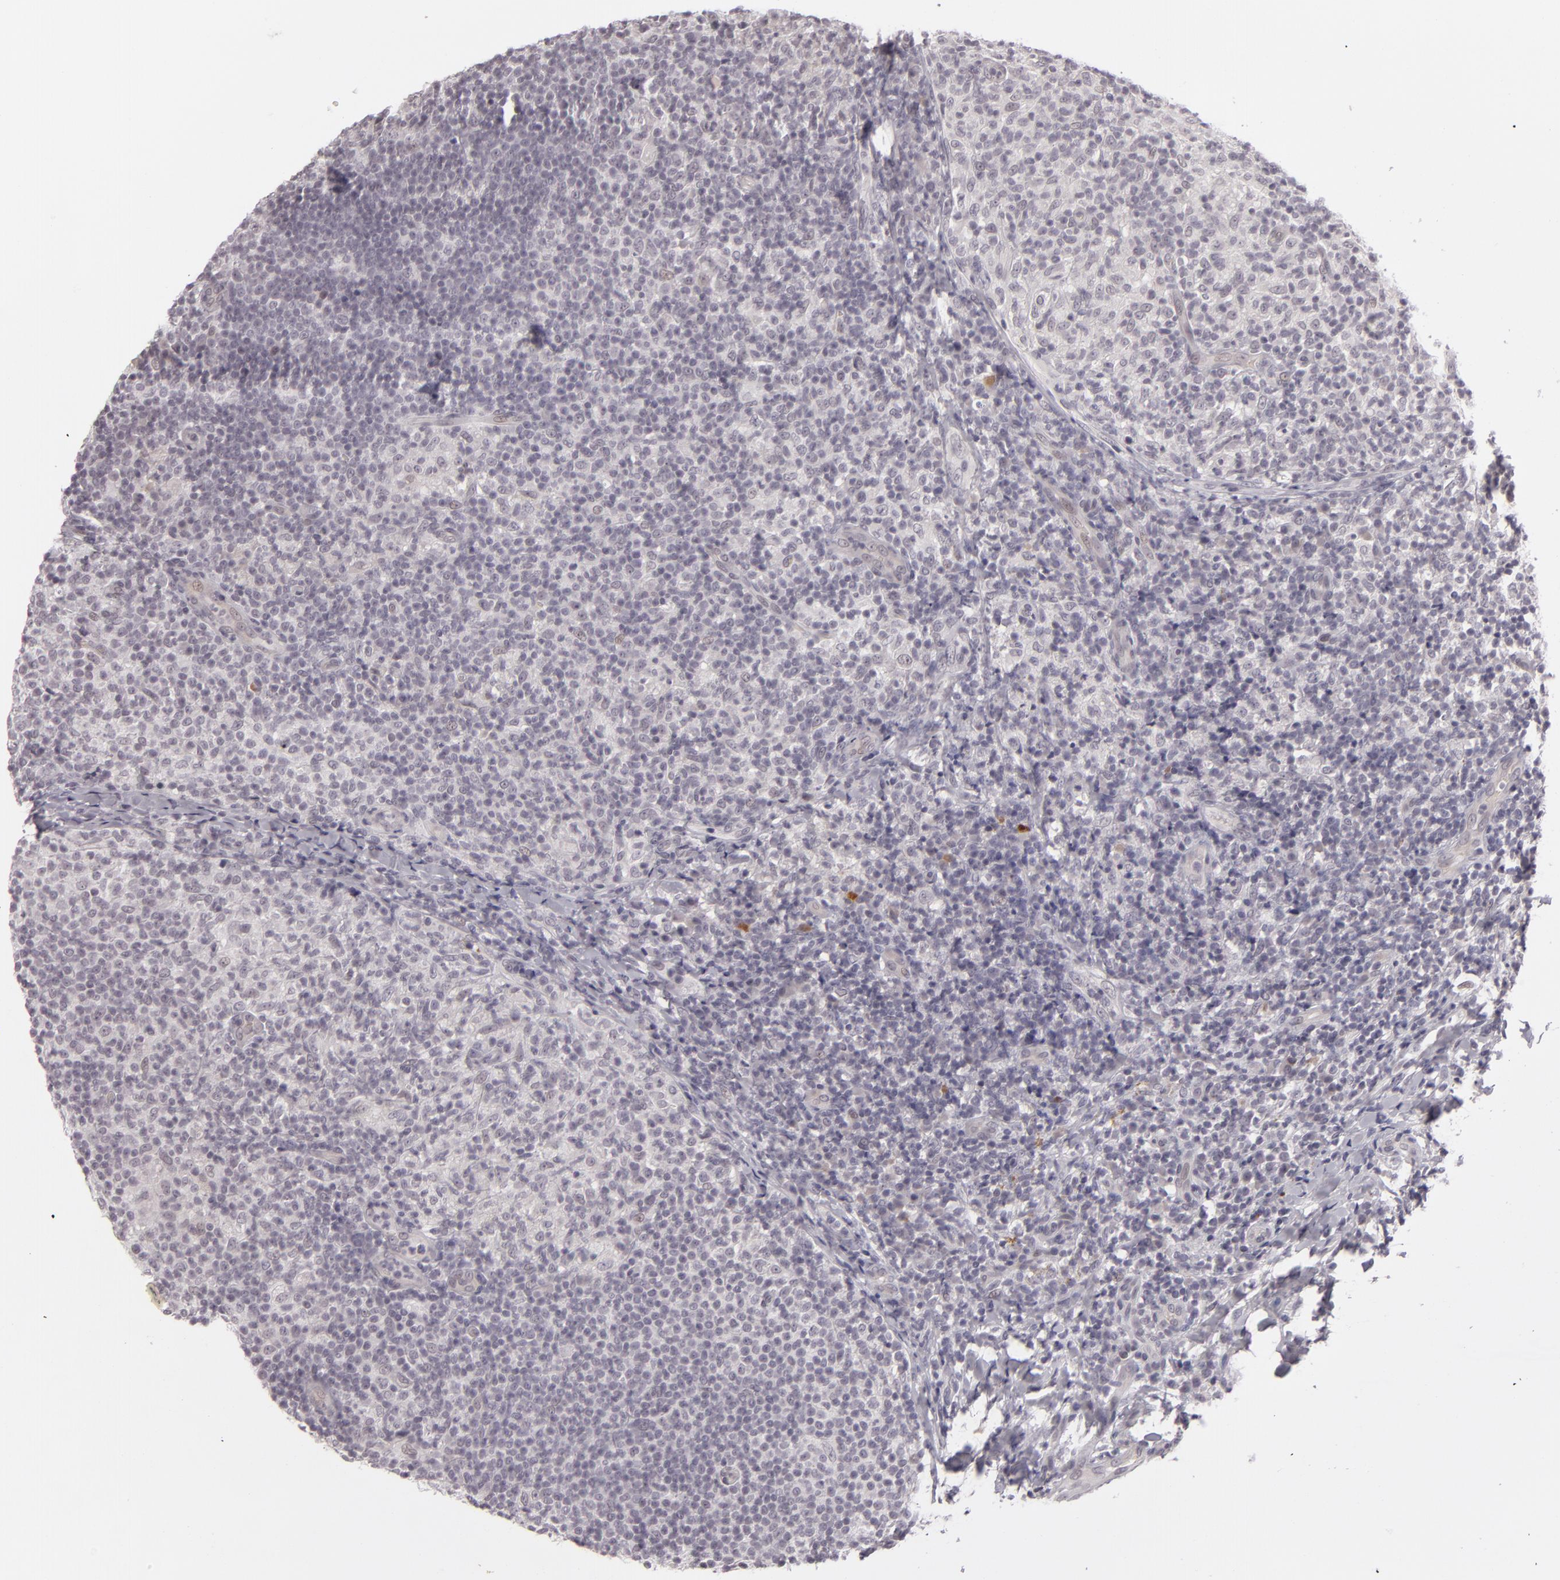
{"staining": {"intensity": "negative", "quantity": "none", "location": "none"}, "tissue": "lymph node", "cell_type": "Non-germinal center cells", "image_type": "normal", "snomed": [{"axis": "morphology", "description": "Normal tissue, NOS"}, {"axis": "morphology", "description": "Inflammation, NOS"}, {"axis": "topography", "description": "Lymph node"}], "caption": "High power microscopy histopathology image of an IHC histopathology image of normal lymph node, revealing no significant expression in non-germinal center cells.", "gene": "ZNF205", "patient": {"sex": "male", "age": 46}}